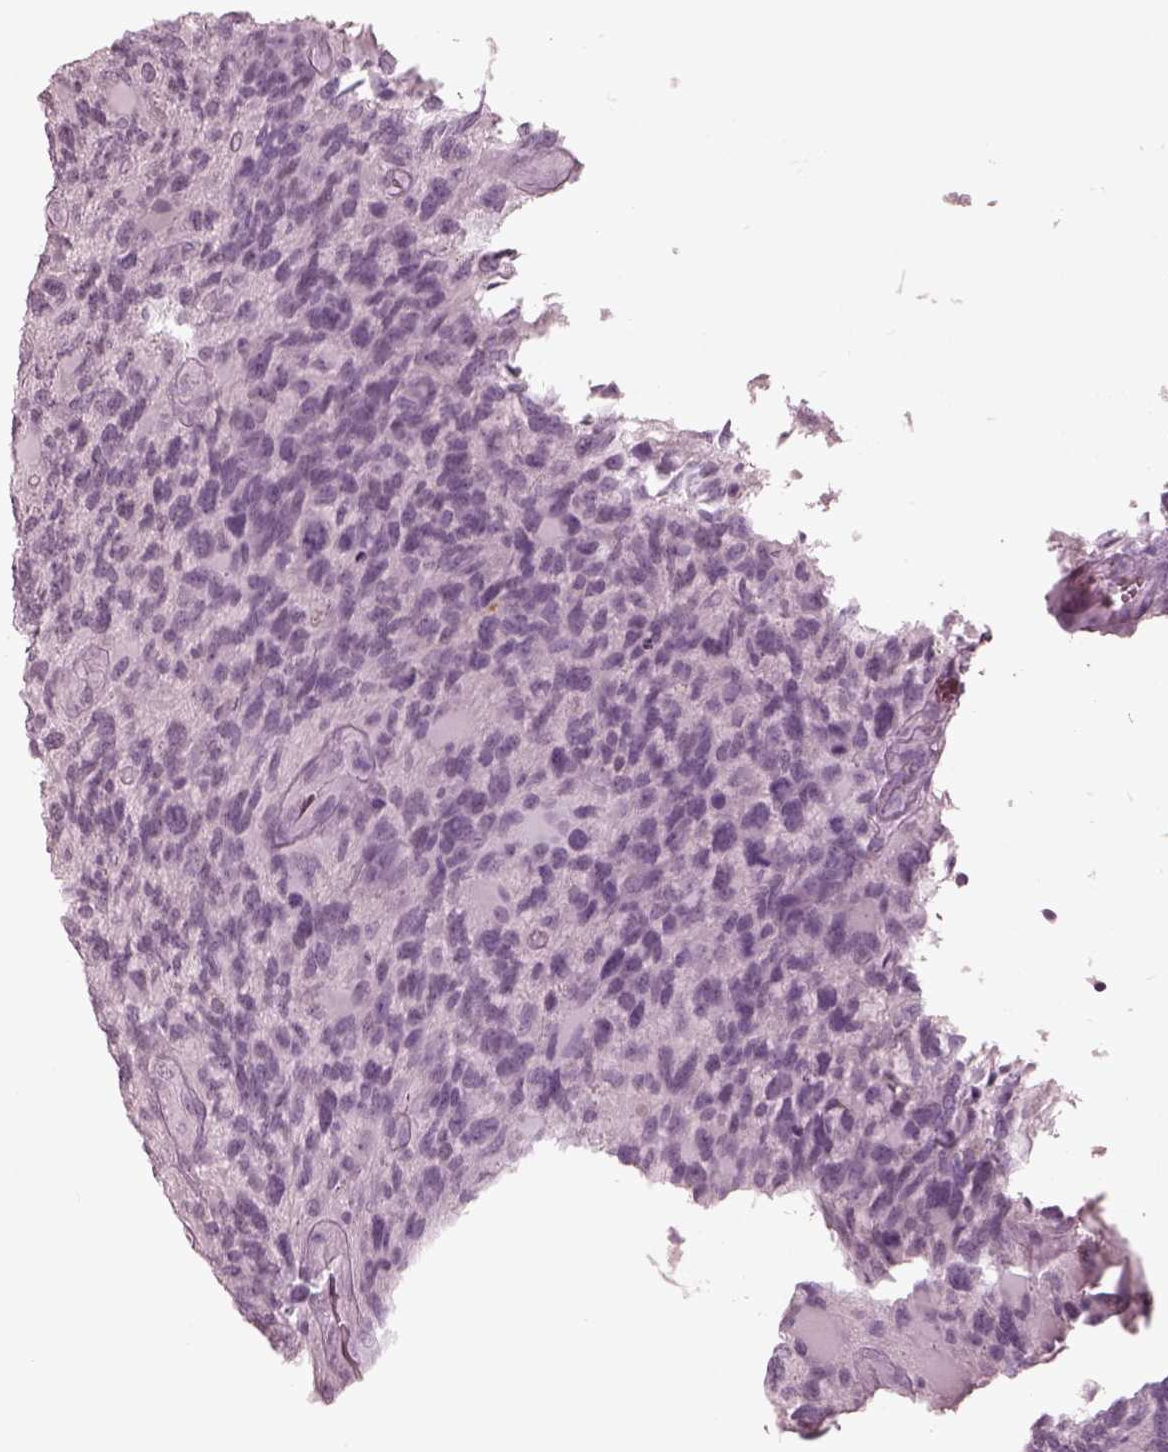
{"staining": {"intensity": "negative", "quantity": "none", "location": "none"}, "tissue": "glioma", "cell_type": "Tumor cells", "image_type": "cancer", "snomed": [{"axis": "morphology", "description": "Glioma, malignant, High grade"}, {"axis": "topography", "description": "Brain"}], "caption": "The histopathology image displays no significant staining in tumor cells of glioma.", "gene": "C2orf81", "patient": {"sex": "female", "age": 71}}